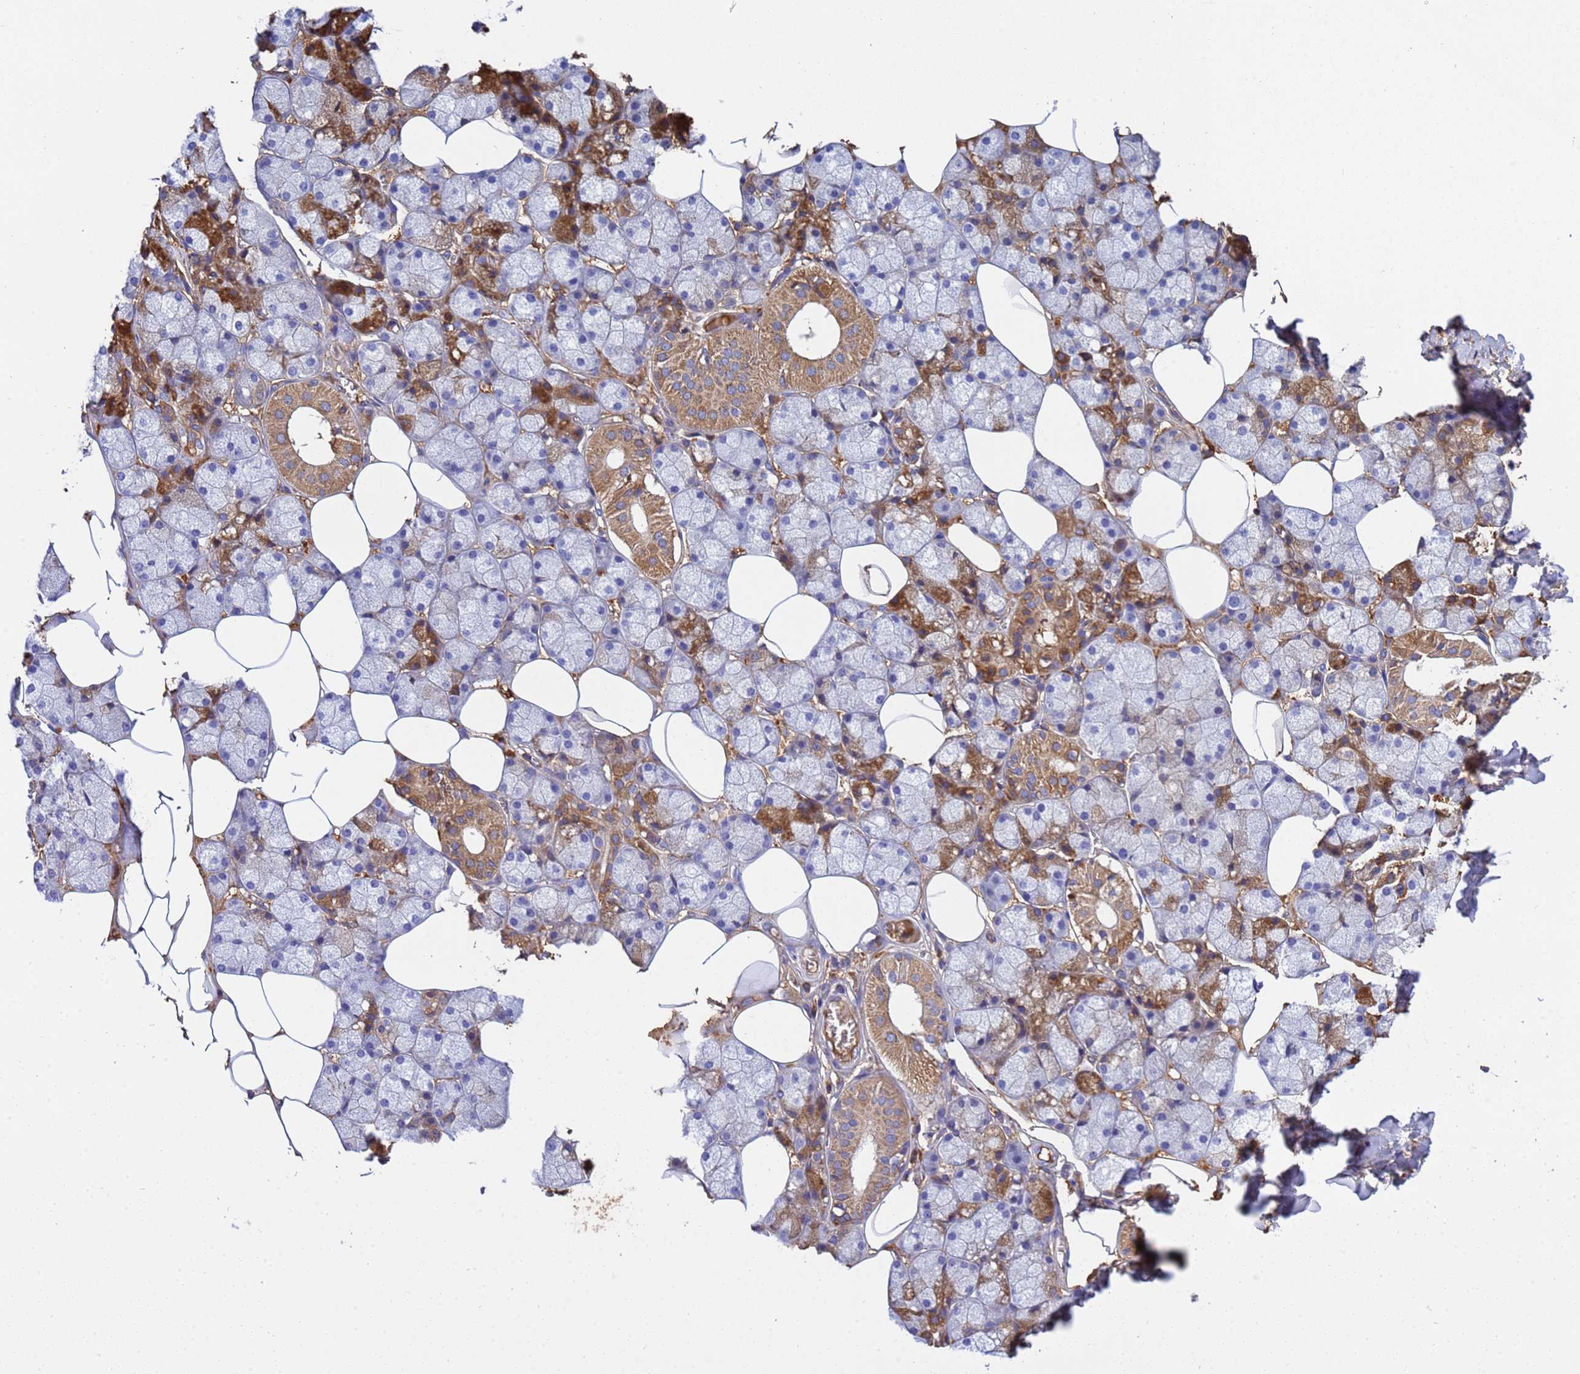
{"staining": {"intensity": "moderate", "quantity": "<25%", "location": "cytoplasmic/membranous"}, "tissue": "salivary gland", "cell_type": "Glandular cells", "image_type": "normal", "snomed": [{"axis": "morphology", "description": "Normal tissue, NOS"}, {"axis": "topography", "description": "Salivary gland"}], "caption": "Moderate cytoplasmic/membranous positivity for a protein is present in about <25% of glandular cells of unremarkable salivary gland using immunohistochemistry (IHC).", "gene": "GLUD1", "patient": {"sex": "male", "age": 62}}